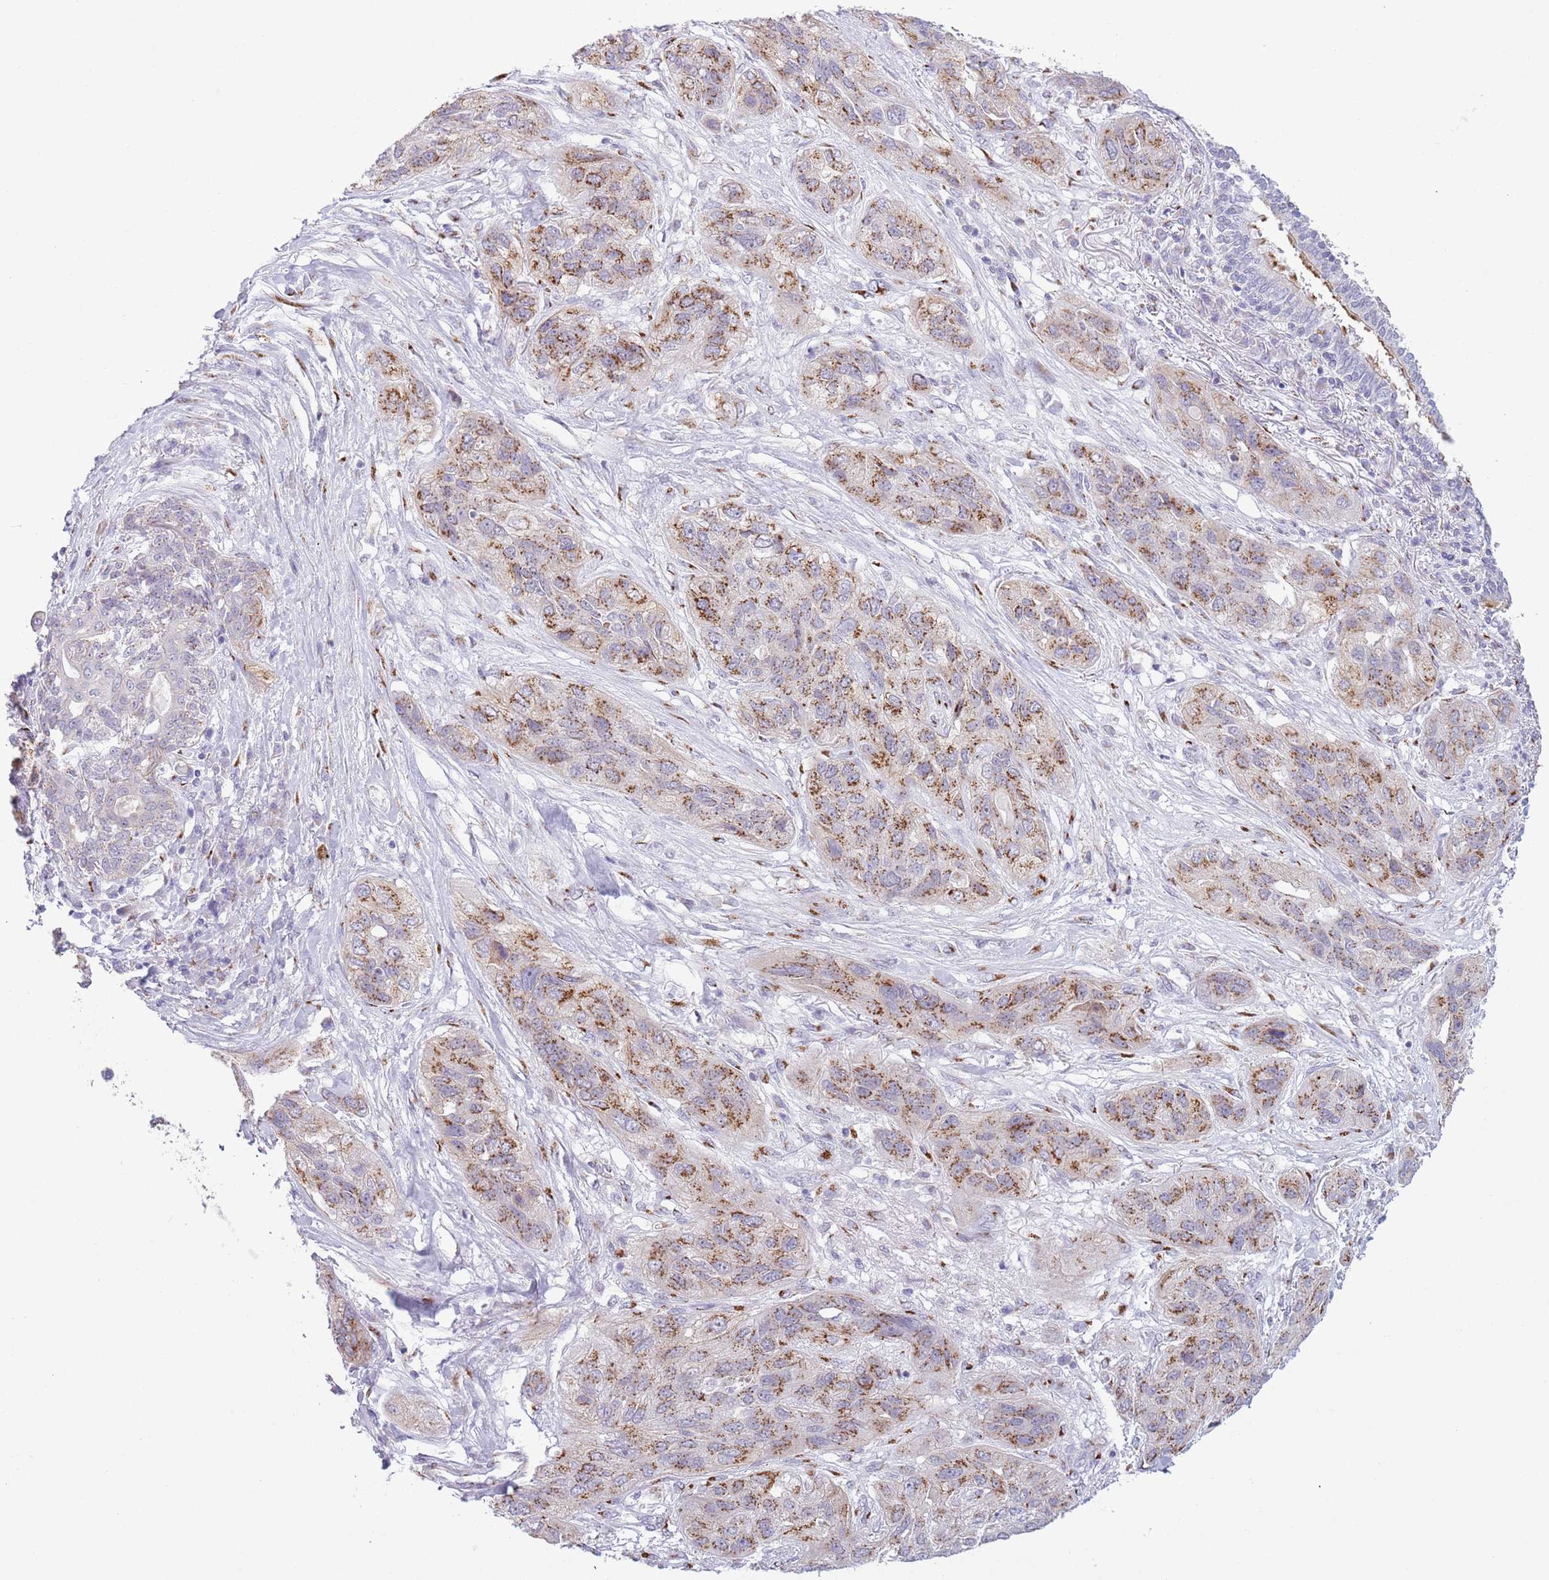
{"staining": {"intensity": "strong", "quantity": "25%-75%", "location": "cytoplasmic/membranous"}, "tissue": "lung cancer", "cell_type": "Tumor cells", "image_type": "cancer", "snomed": [{"axis": "morphology", "description": "Squamous cell carcinoma, NOS"}, {"axis": "topography", "description": "Lung"}], "caption": "Immunohistochemistry (IHC) of squamous cell carcinoma (lung) demonstrates high levels of strong cytoplasmic/membranous positivity in about 25%-75% of tumor cells.", "gene": "C20orf96", "patient": {"sex": "female", "age": 70}}